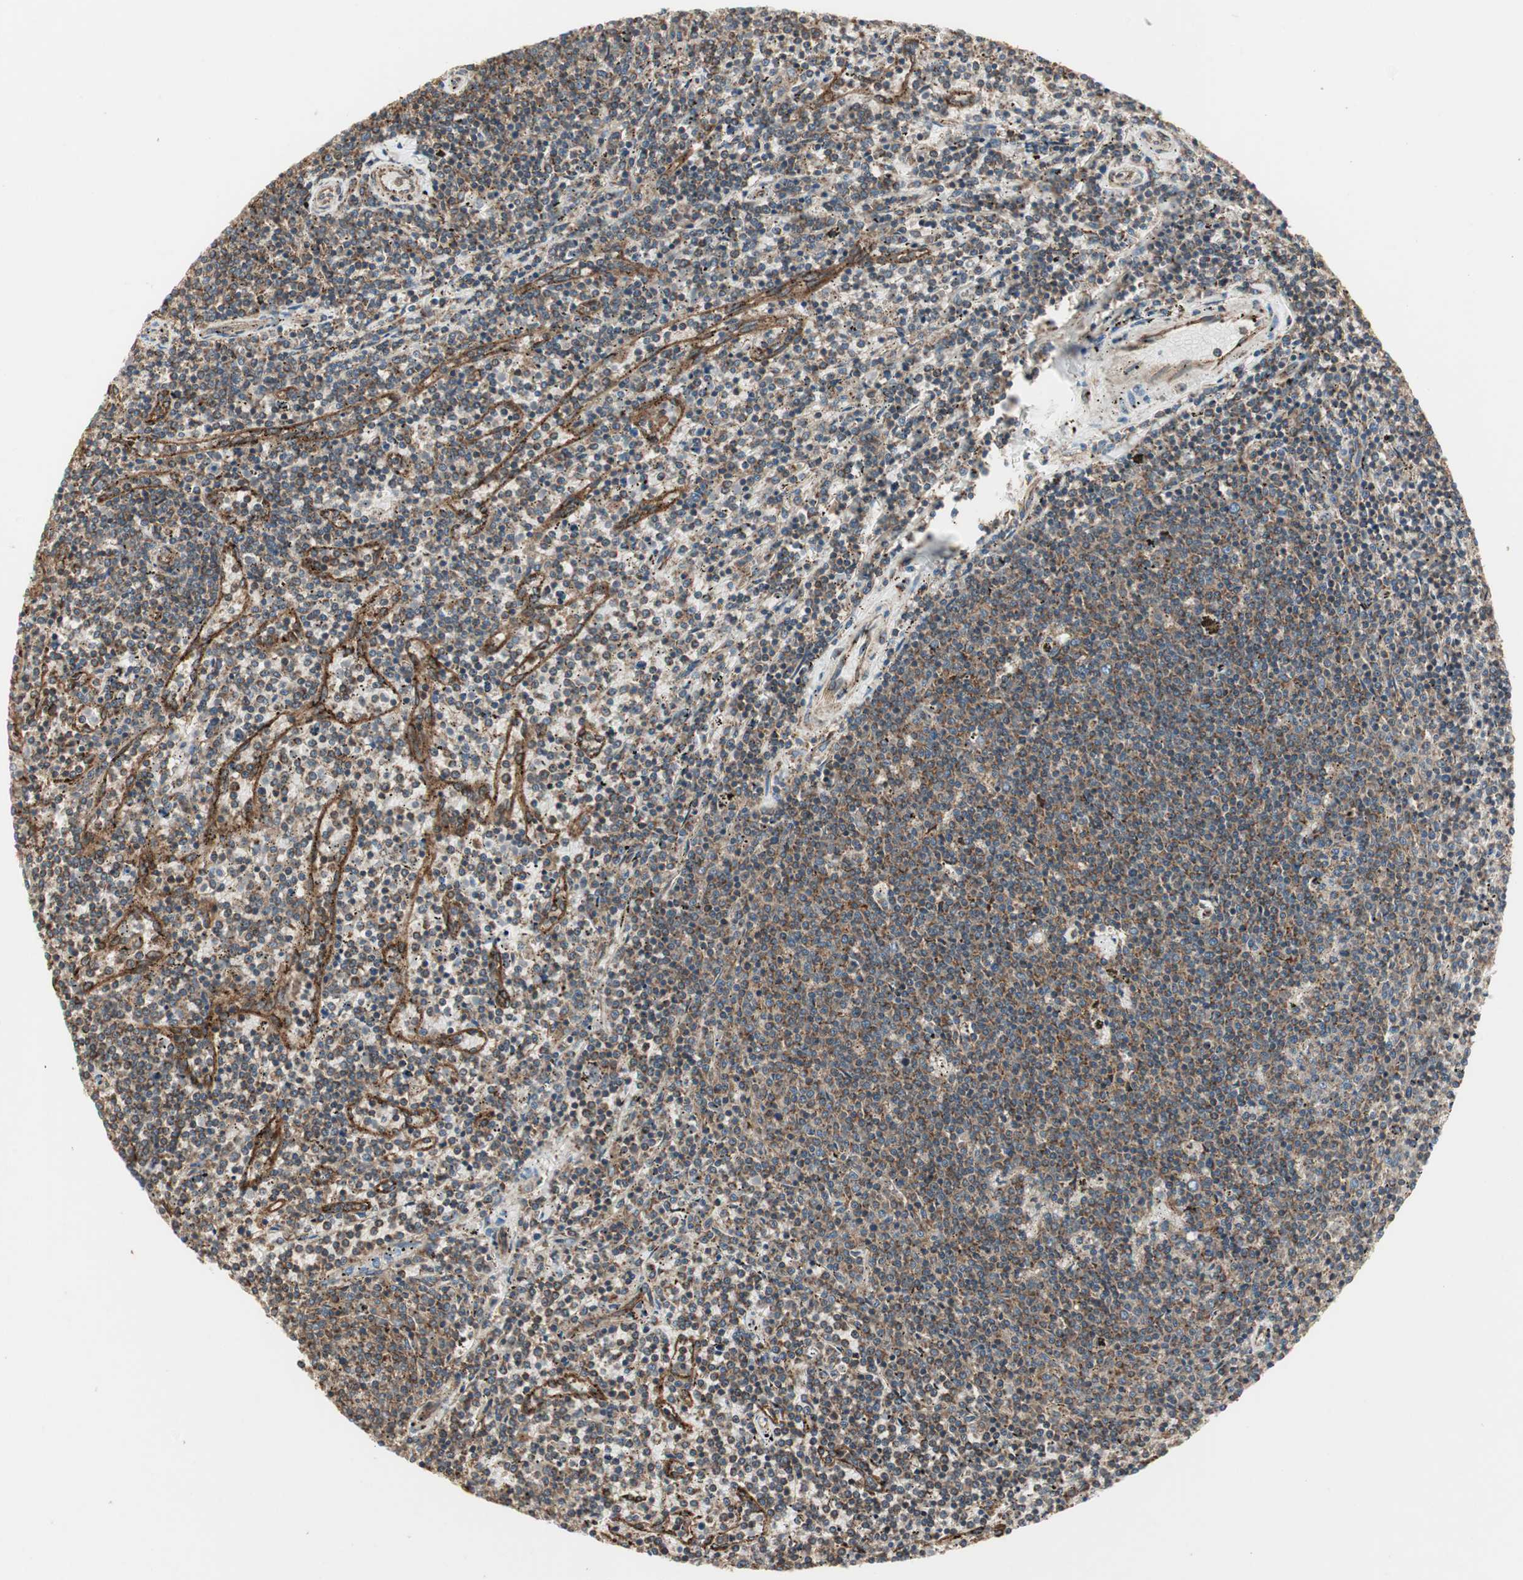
{"staining": {"intensity": "moderate", "quantity": ">75%", "location": "cytoplasmic/membranous"}, "tissue": "lymphoma", "cell_type": "Tumor cells", "image_type": "cancer", "snomed": [{"axis": "morphology", "description": "Malignant lymphoma, non-Hodgkin's type, Low grade"}, {"axis": "topography", "description": "Spleen"}], "caption": "DAB (3,3'-diaminobenzidine) immunohistochemical staining of lymphoma shows moderate cytoplasmic/membranous protein staining in about >75% of tumor cells. Immunohistochemistry stains the protein in brown and the nuclei are stained blue.", "gene": "H6PD", "patient": {"sex": "female", "age": 50}}